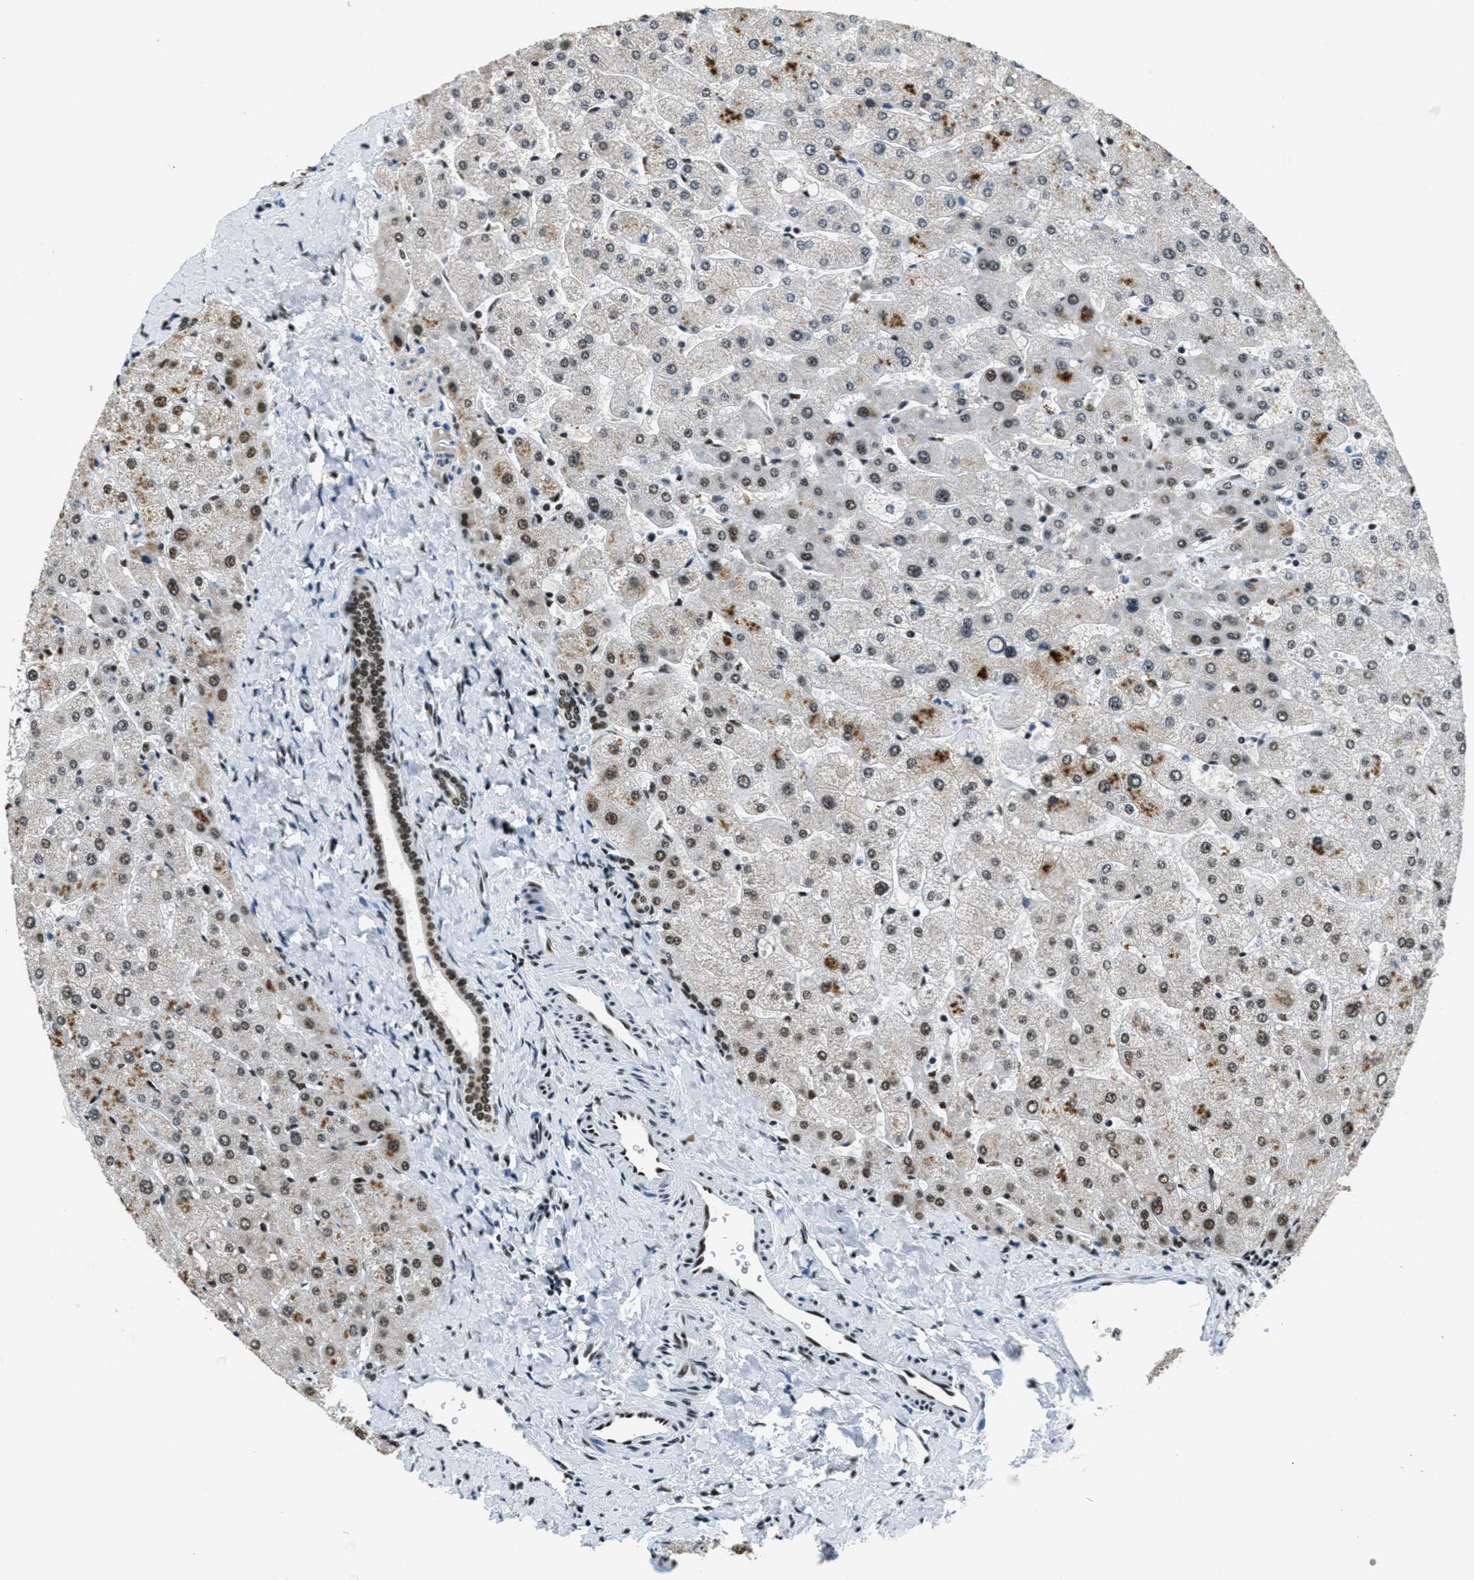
{"staining": {"intensity": "strong", "quantity": ">75%", "location": "nuclear"}, "tissue": "liver", "cell_type": "Cholangiocytes", "image_type": "normal", "snomed": [{"axis": "morphology", "description": "Normal tissue, NOS"}, {"axis": "topography", "description": "Liver"}], "caption": "This histopathology image displays immunohistochemistry (IHC) staining of normal human liver, with high strong nuclear expression in about >75% of cholangiocytes.", "gene": "SSB", "patient": {"sex": "male", "age": 55}}